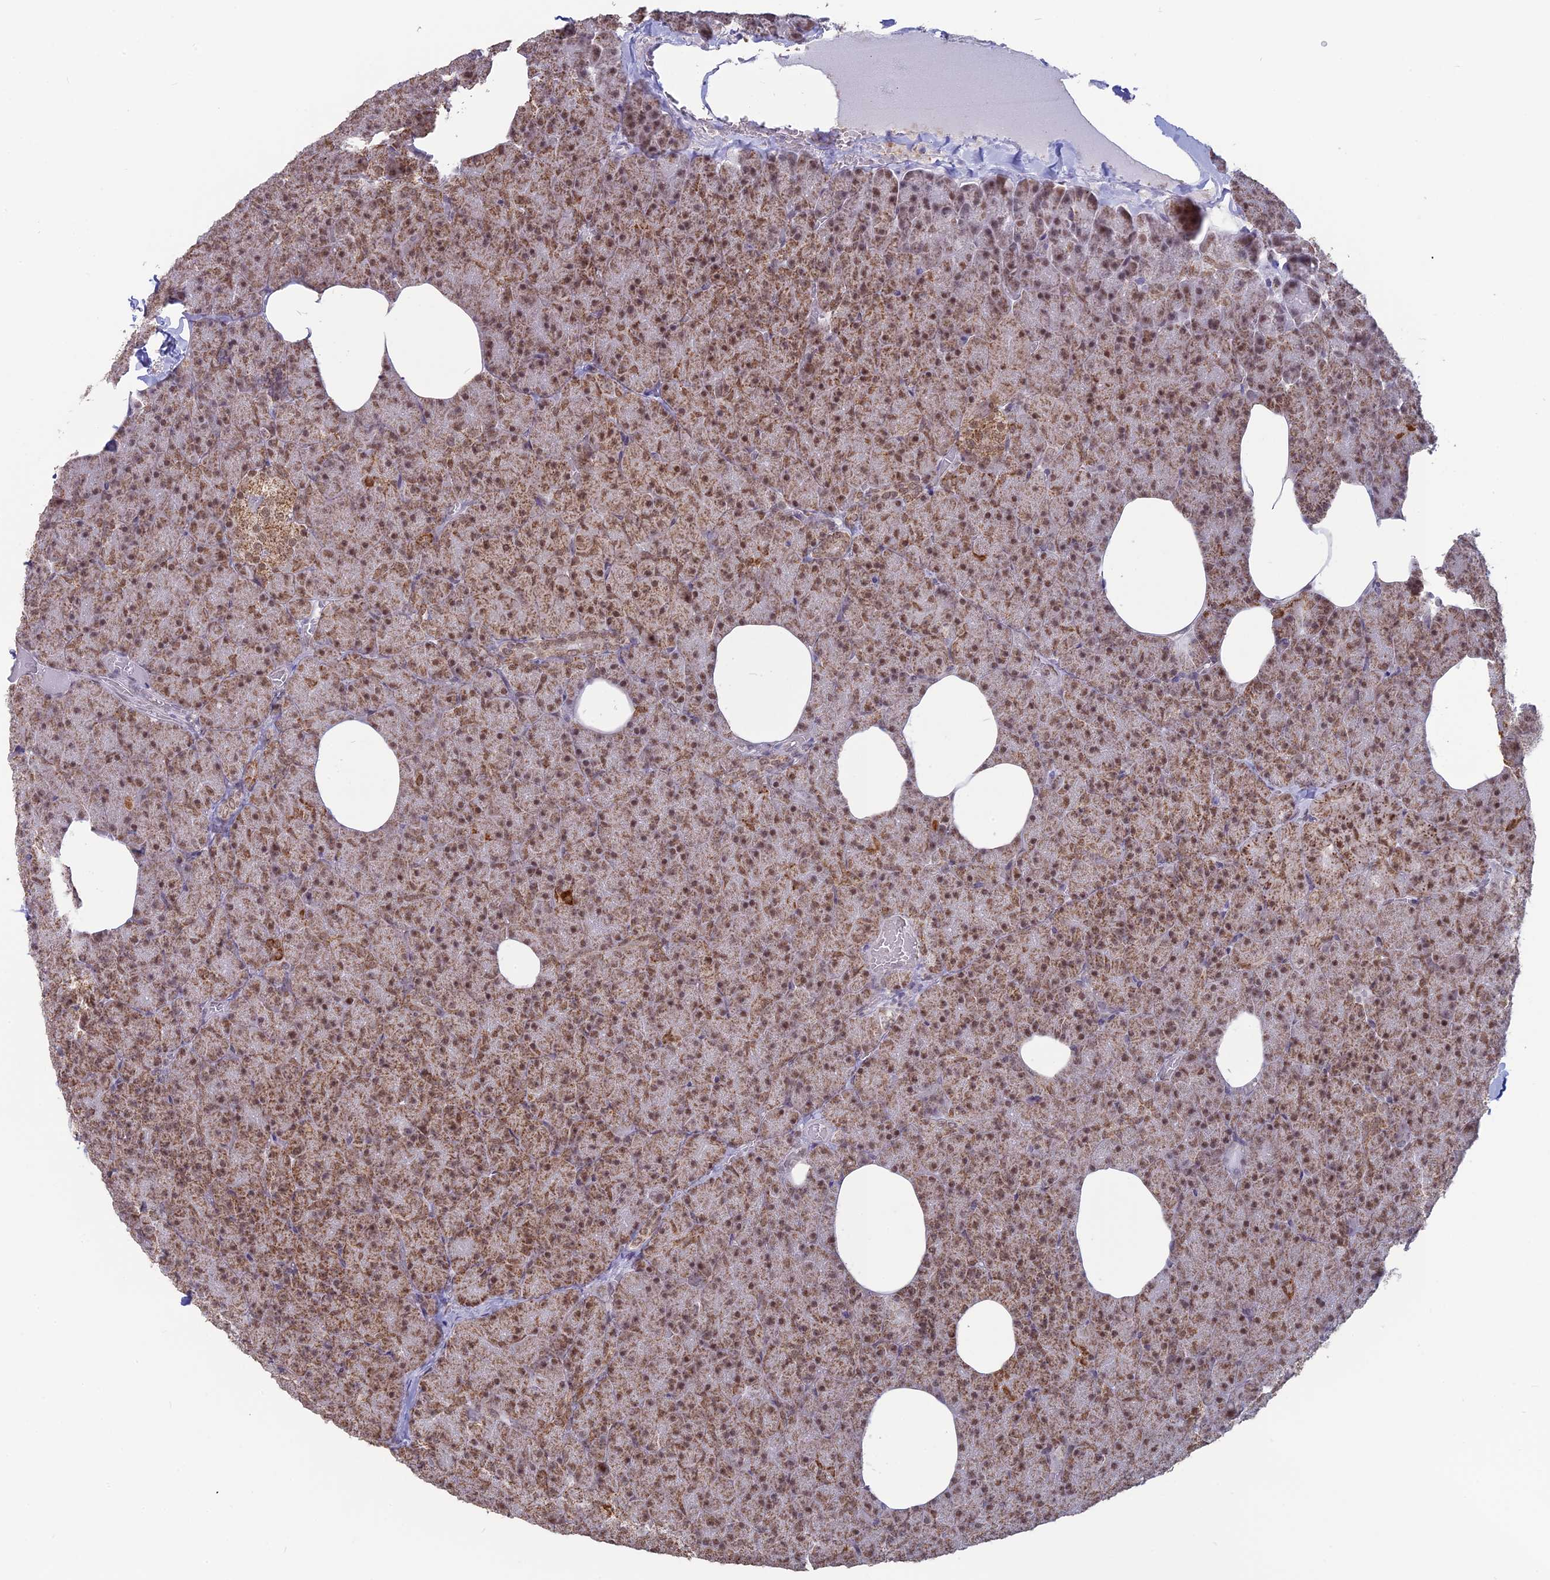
{"staining": {"intensity": "moderate", "quantity": ">75%", "location": "cytoplasmic/membranous,nuclear"}, "tissue": "pancreas", "cell_type": "Exocrine glandular cells", "image_type": "normal", "snomed": [{"axis": "morphology", "description": "Normal tissue, NOS"}, {"axis": "morphology", "description": "Carcinoid, malignant, NOS"}, {"axis": "topography", "description": "Pancreas"}], "caption": "Unremarkable pancreas demonstrates moderate cytoplasmic/membranous,nuclear staining in about >75% of exocrine glandular cells, visualized by immunohistochemistry.", "gene": "ARHGAP40", "patient": {"sex": "female", "age": 35}}